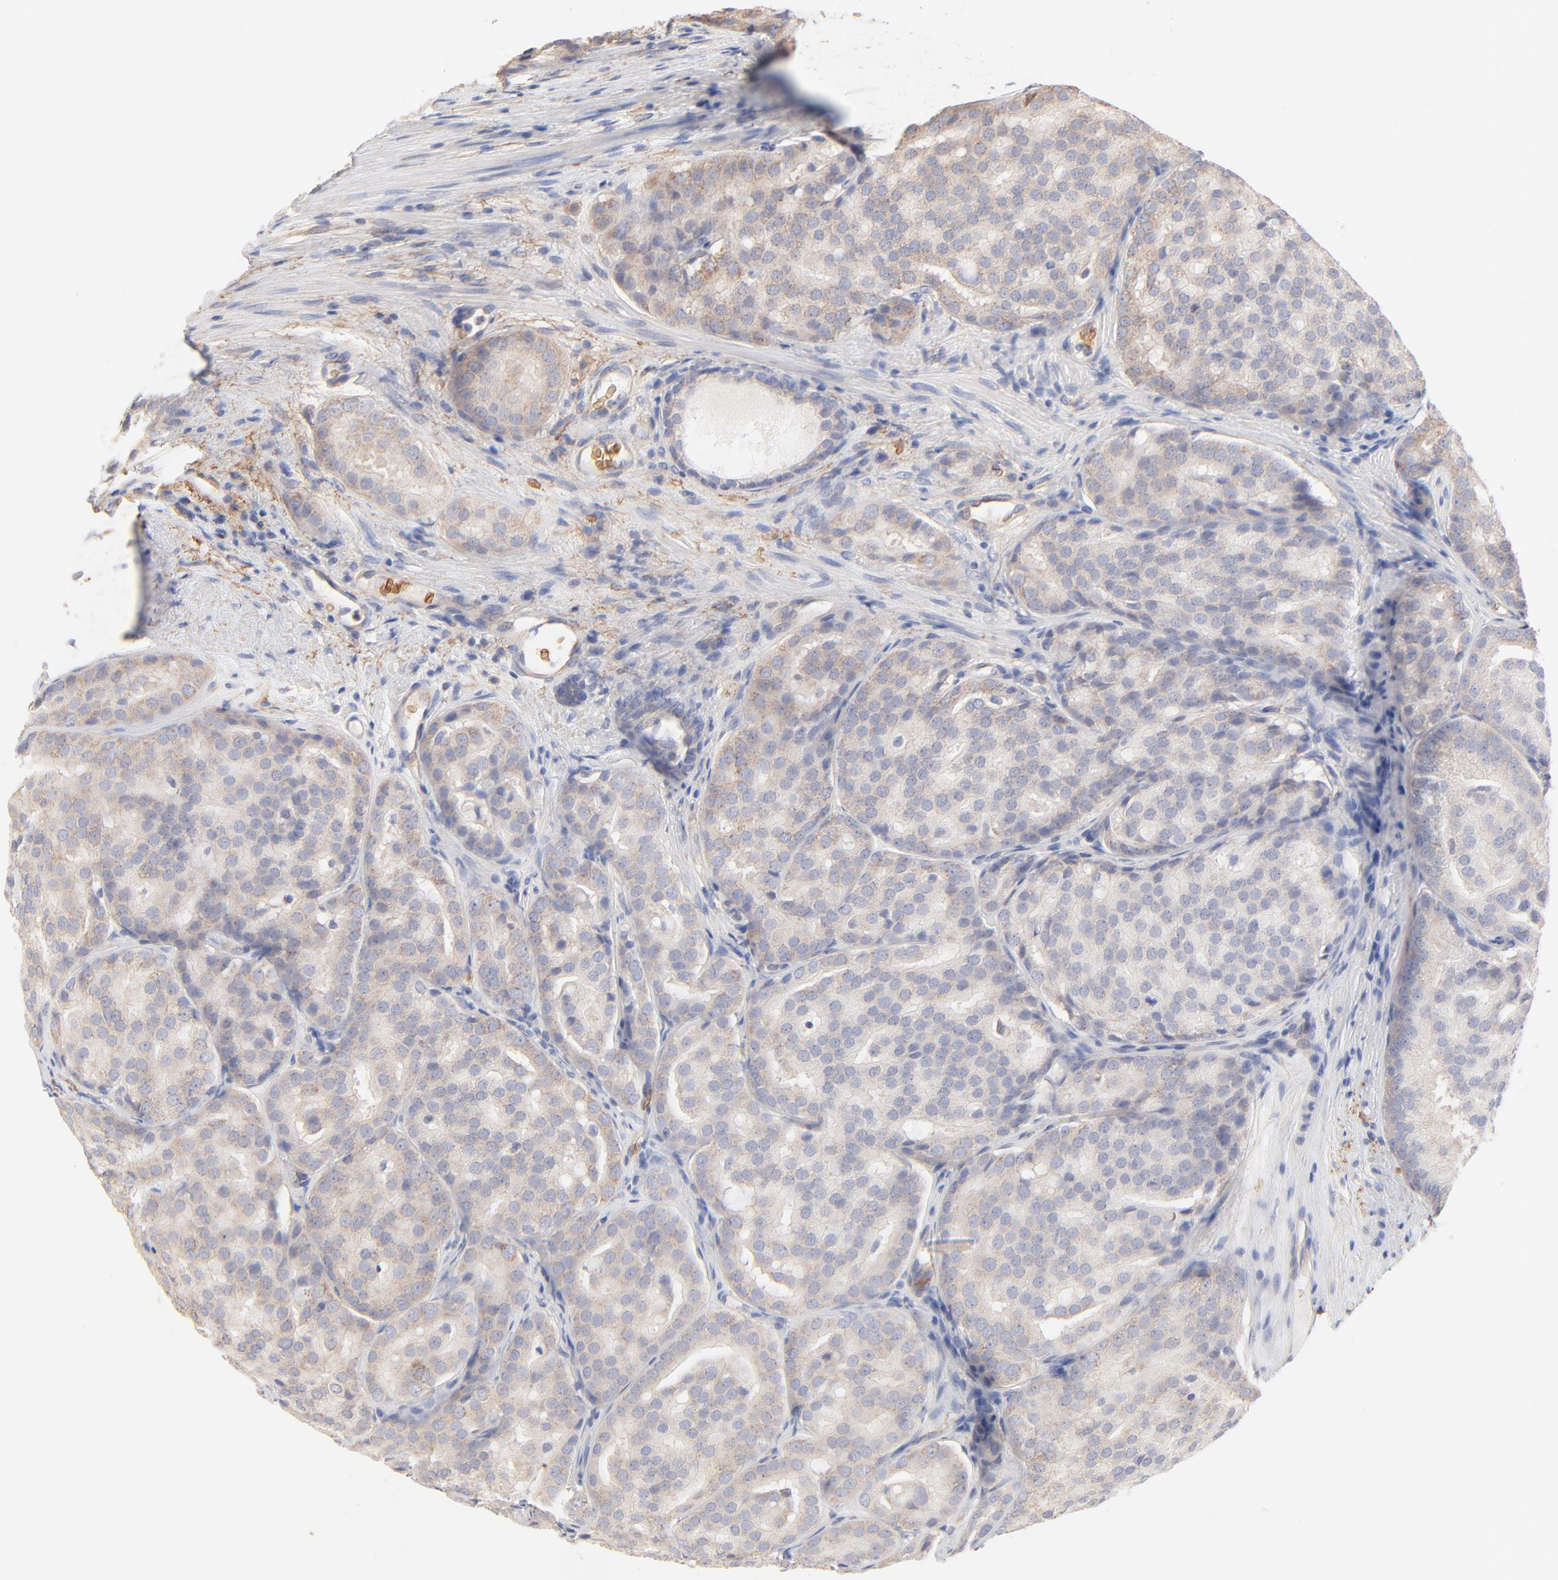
{"staining": {"intensity": "weak", "quantity": "25%-75%", "location": "cytoplasmic/membranous"}, "tissue": "prostate cancer", "cell_type": "Tumor cells", "image_type": "cancer", "snomed": [{"axis": "morphology", "description": "Adenocarcinoma, High grade"}, {"axis": "topography", "description": "Prostate"}], "caption": "Immunohistochemical staining of human high-grade adenocarcinoma (prostate) shows weak cytoplasmic/membranous protein positivity in approximately 25%-75% of tumor cells.", "gene": "SPTB", "patient": {"sex": "male", "age": 64}}